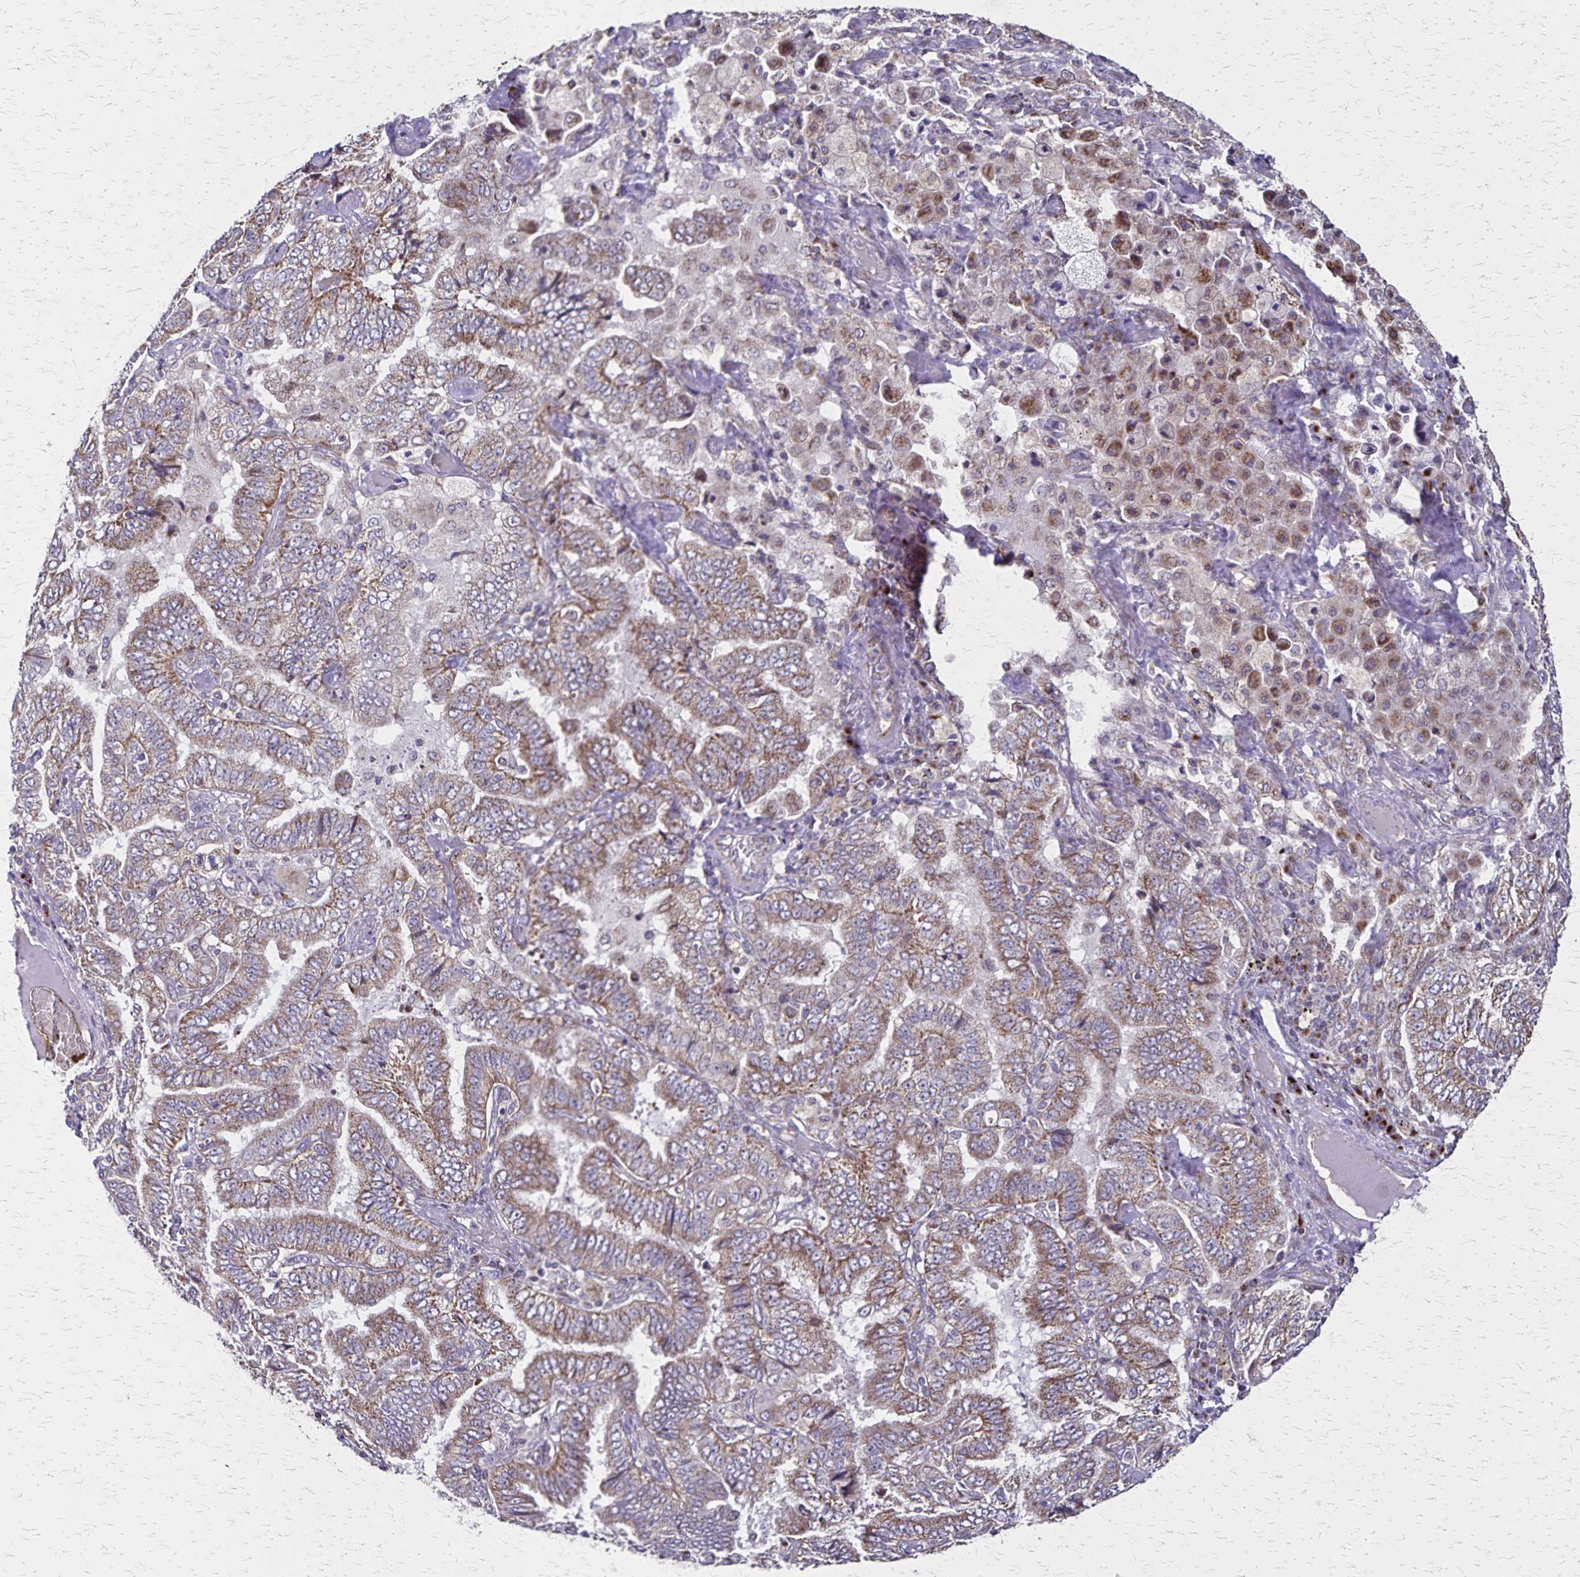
{"staining": {"intensity": "moderate", "quantity": "25%-75%", "location": "cytoplasmic/membranous"}, "tissue": "lung cancer", "cell_type": "Tumor cells", "image_type": "cancer", "snomed": [{"axis": "morphology", "description": "Aneuploidy"}, {"axis": "morphology", "description": "Adenocarcinoma, NOS"}, {"axis": "morphology", "description": "Adenocarcinoma, metastatic, NOS"}, {"axis": "topography", "description": "Lymph node"}, {"axis": "topography", "description": "Lung"}], "caption": "Lung cancer (metastatic adenocarcinoma) stained with a brown dye demonstrates moderate cytoplasmic/membranous positive positivity in approximately 25%-75% of tumor cells.", "gene": "NFS1", "patient": {"sex": "female", "age": 48}}